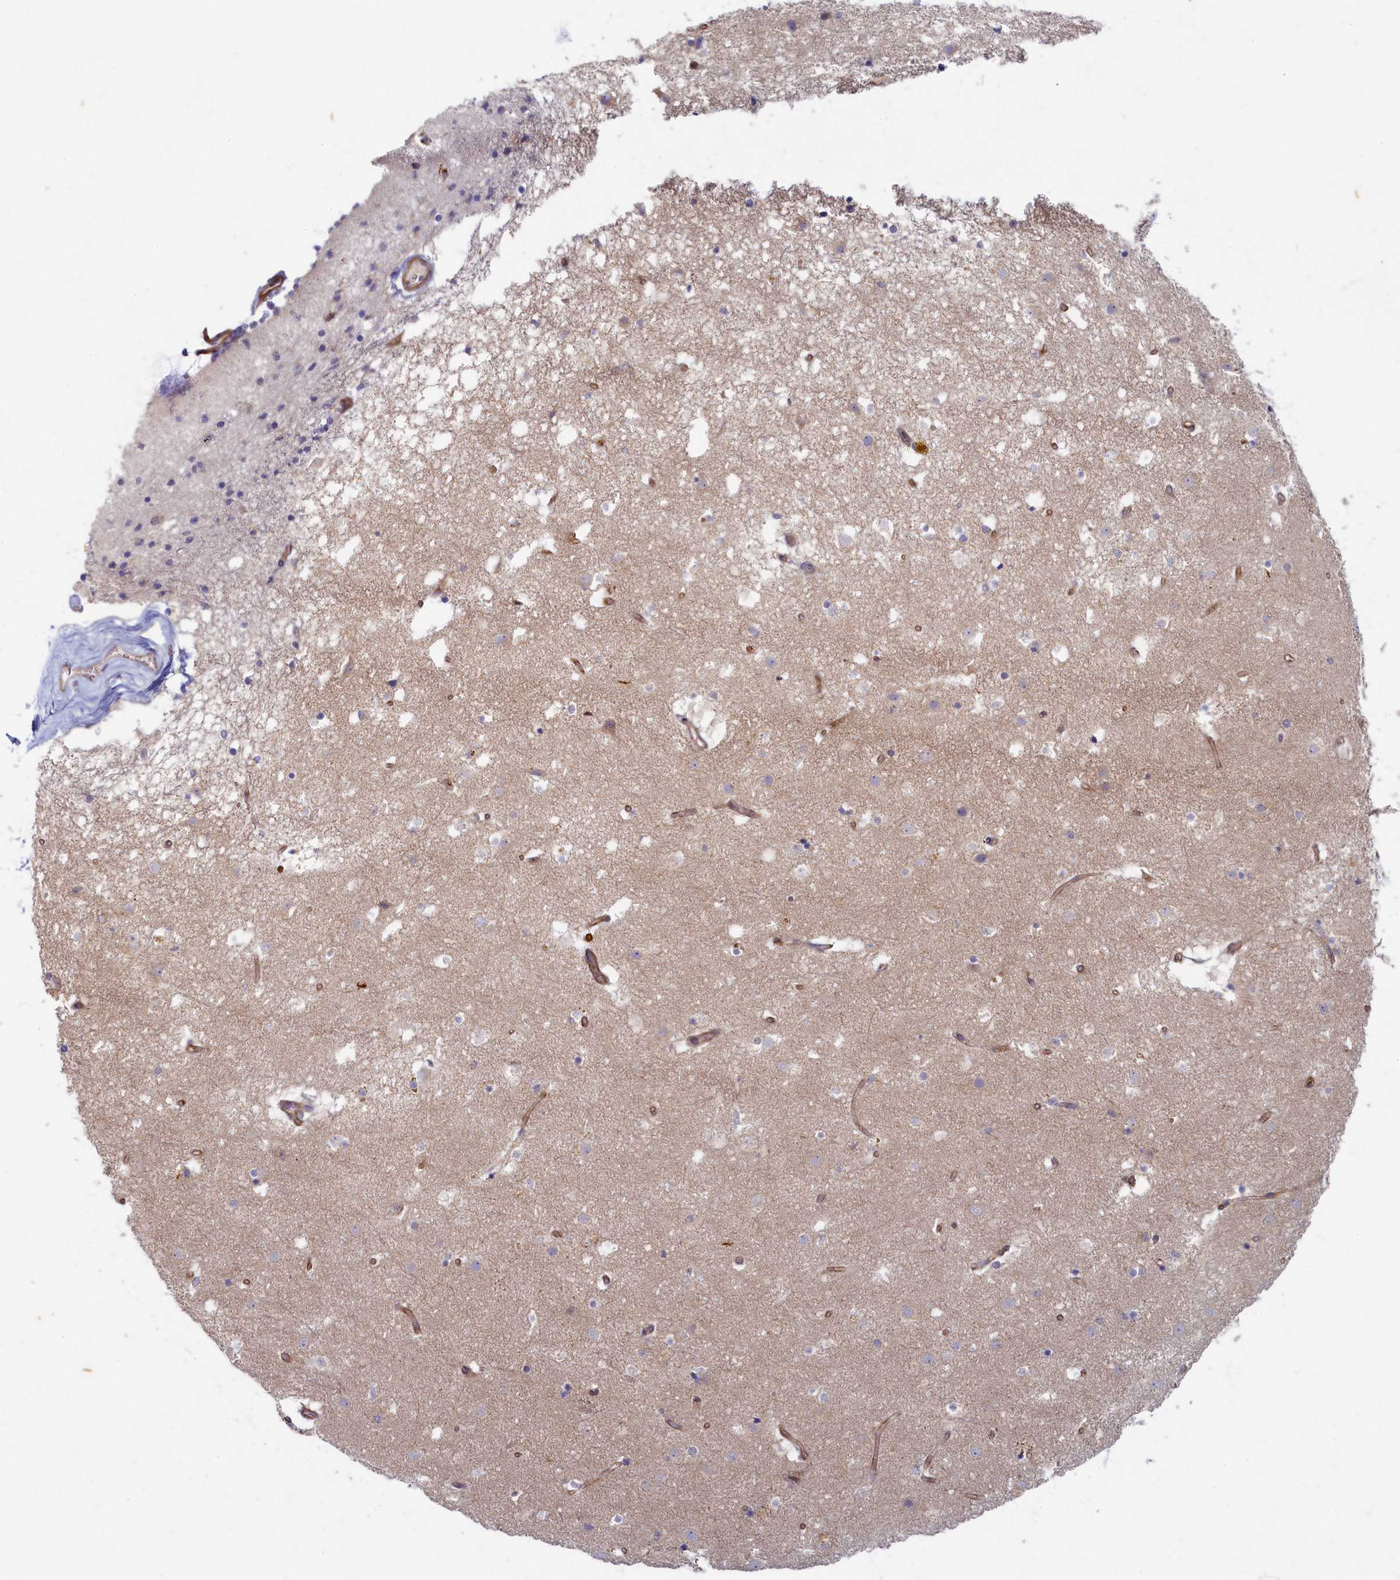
{"staining": {"intensity": "negative", "quantity": "none", "location": "none"}, "tissue": "caudate", "cell_type": "Glial cells", "image_type": "normal", "snomed": [{"axis": "morphology", "description": "Normal tissue, NOS"}, {"axis": "topography", "description": "Lateral ventricle wall"}], "caption": "High power microscopy histopathology image of an immunohistochemistry photomicrograph of benign caudate, revealing no significant staining in glial cells.", "gene": "WDR59", "patient": {"sex": "male", "age": 70}}